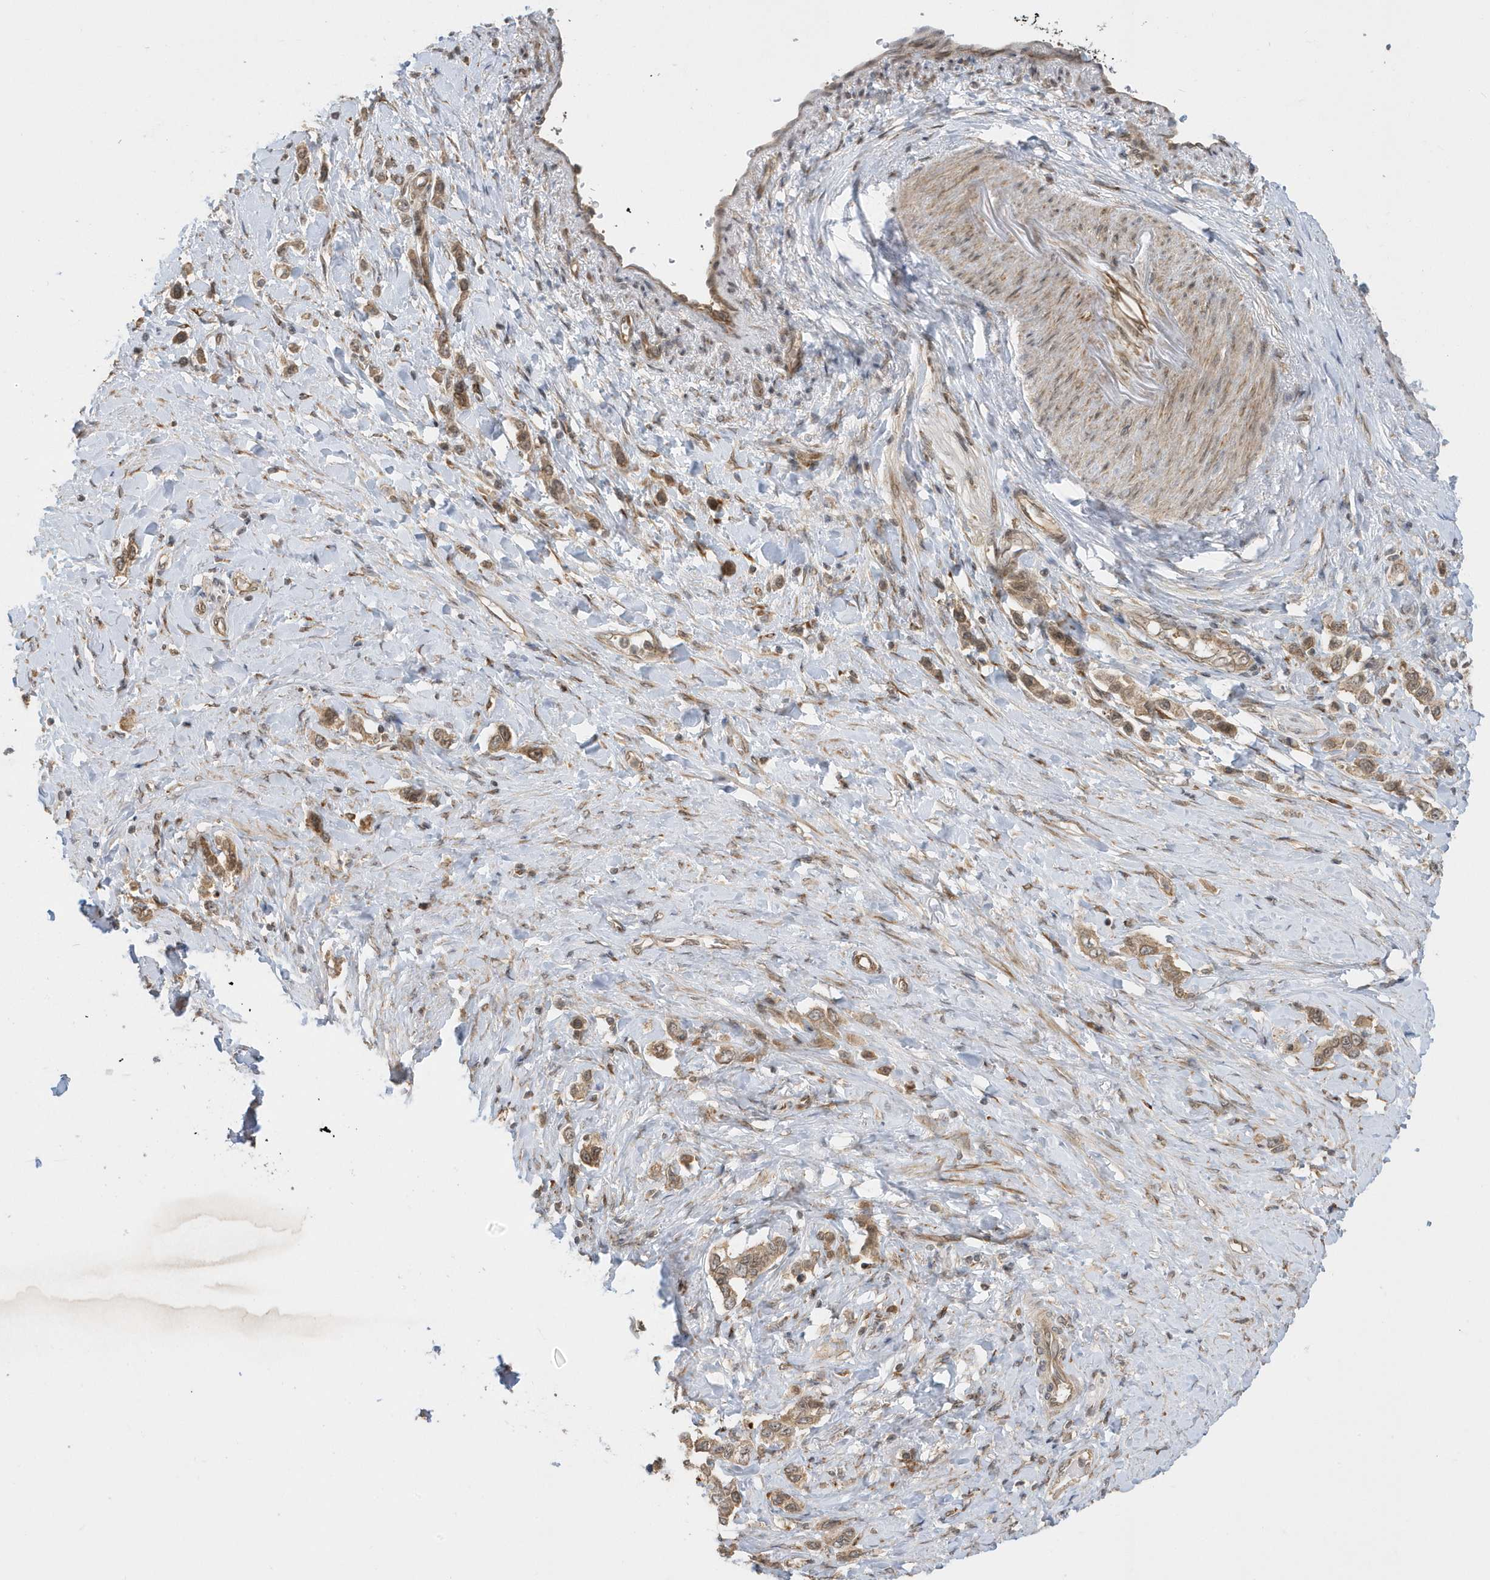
{"staining": {"intensity": "moderate", "quantity": ">75%", "location": "cytoplasmic/membranous,nuclear"}, "tissue": "stomach cancer", "cell_type": "Tumor cells", "image_type": "cancer", "snomed": [{"axis": "morphology", "description": "Adenocarcinoma, NOS"}, {"axis": "topography", "description": "Stomach"}], "caption": "An immunohistochemistry image of tumor tissue is shown. Protein staining in brown shows moderate cytoplasmic/membranous and nuclear positivity in adenocarcinoma (stomach) within tumor cells. (DAB = brown stain, brightfield microscopy at high magnification).", "gene": "METTL21A", "patient": {"sex": "female", "age": 65}}